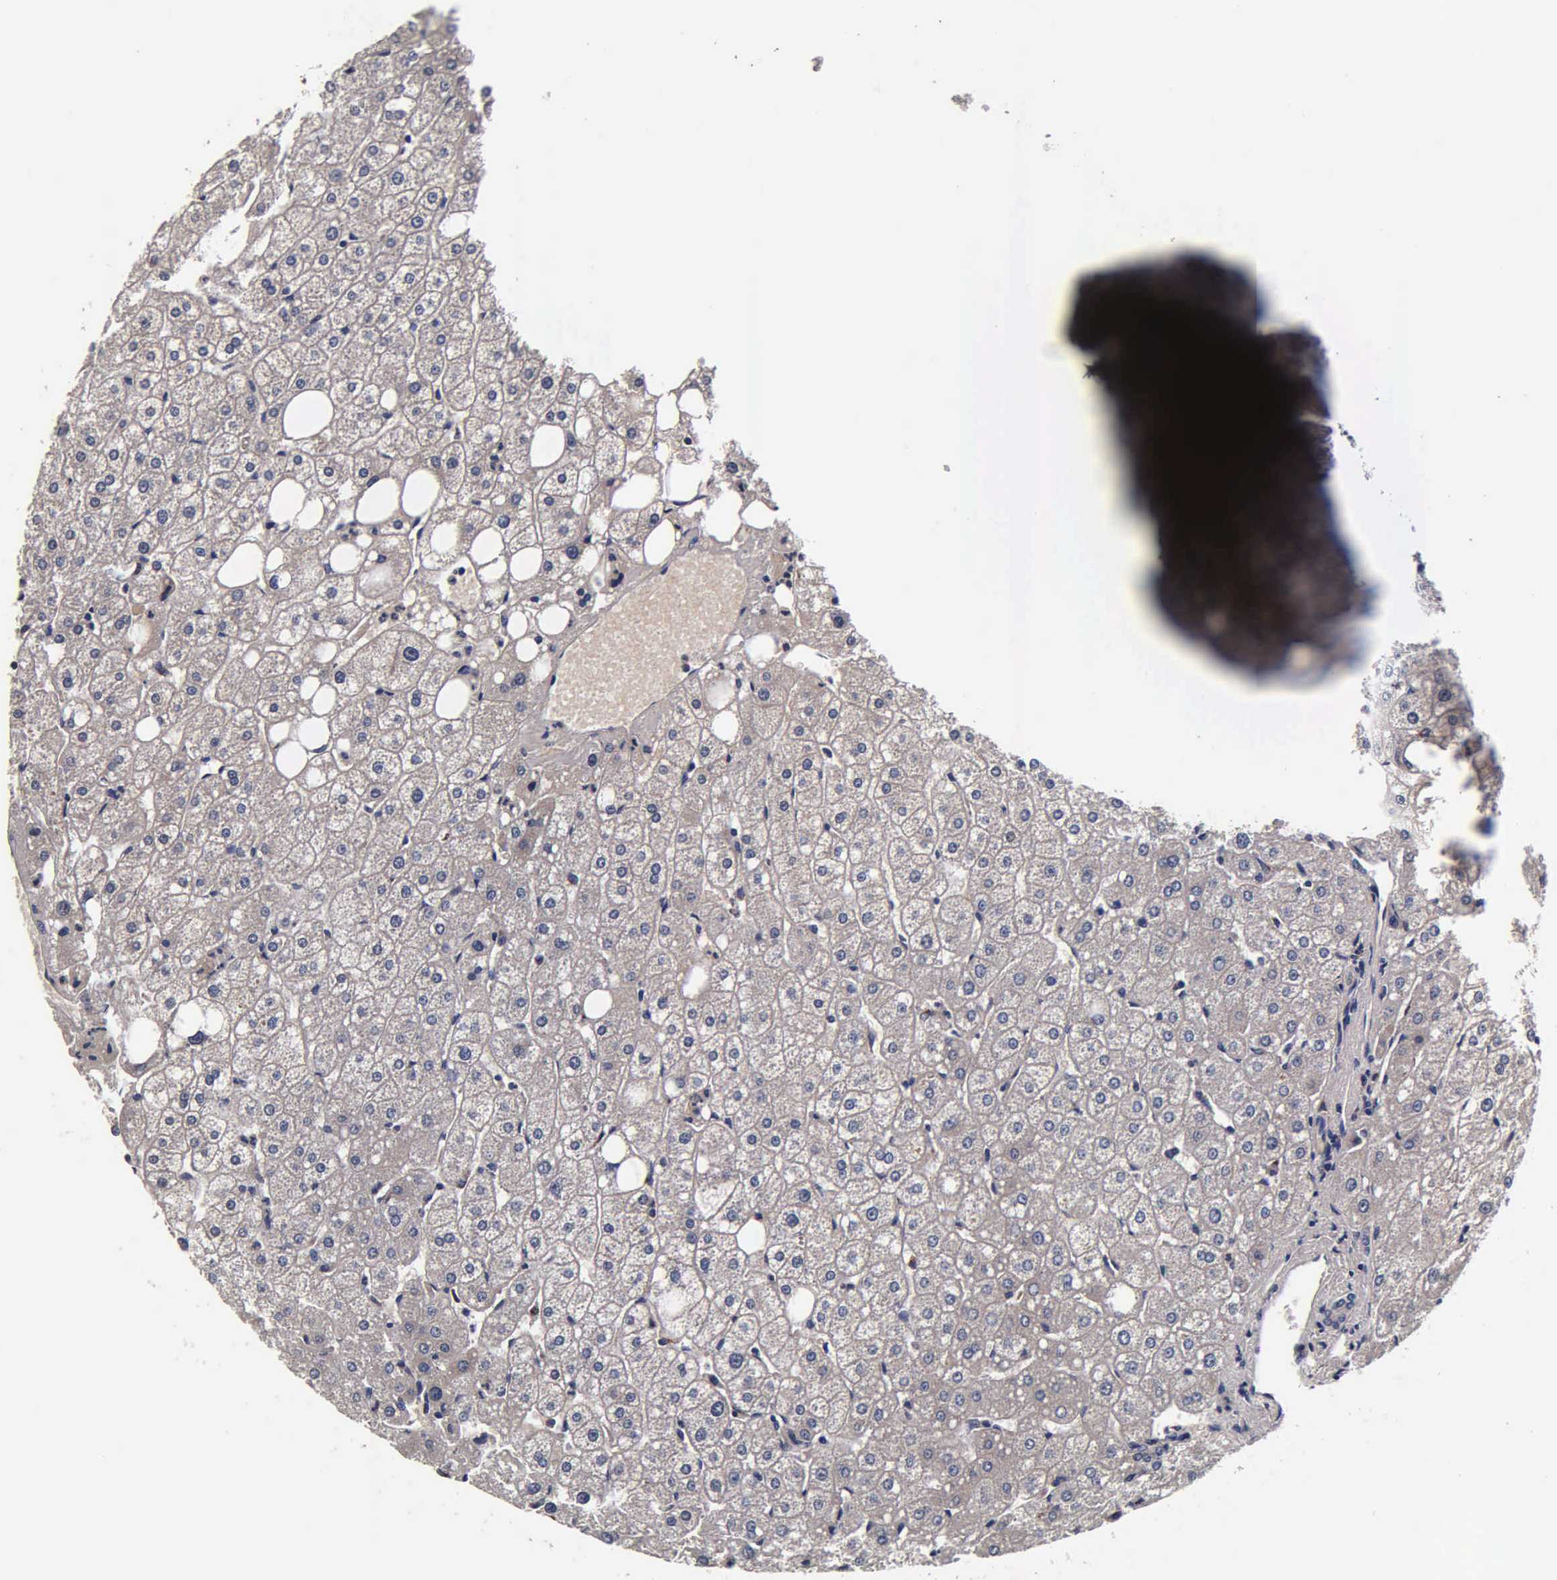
{"staining": {"intensity": "negative", "quantity": "none", "location": "none"}, "tissue": "liver", "cell_type": "Cholangiocytes", "image_type": "normal", "snomed": [{"axis": "morphology", "description": "Normal tissue, NOS"}, {"axis": "topography", "description": "Liver"}], "caption": "Immunohistochemical staining of benign liver exhibits no significant staining in cholangiocytes.", "gene": "CST3", "patient": {"sex": "male", "age": 35}}